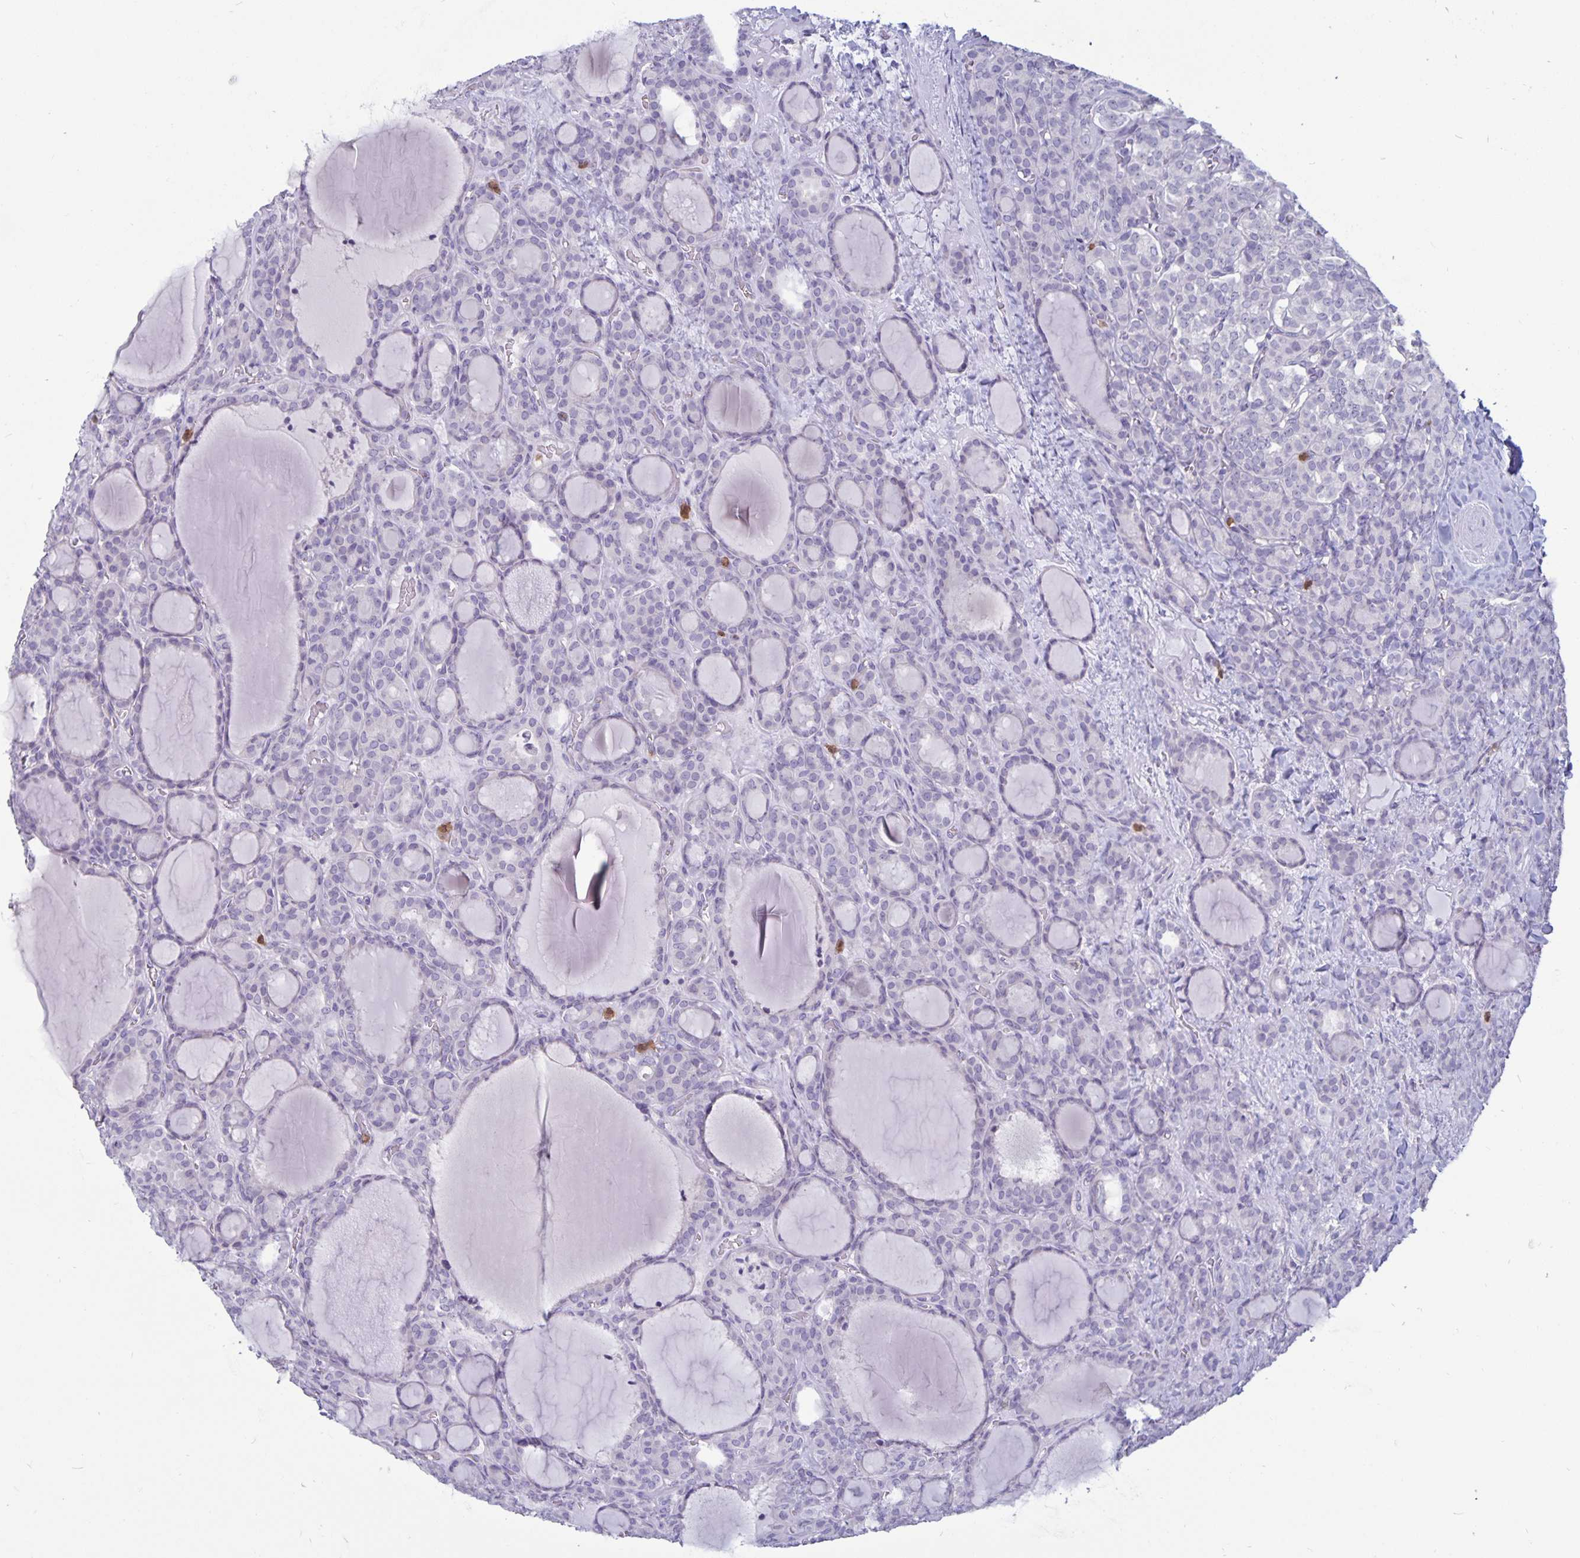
{"staining": {"intensity": "negative", "quantity": "none", "location": "none"}, "tissue": "thyroid cancer", "cell_type": "Tumor cells", "image_type": "cancer", "snomed": [{"axis": "morphology", "description": "Normal tissue, NOS"}, {"axis": "morphology", "description": "Follicular adenoma carcinoma, NOS"}, {"axis": "topography", "description": "Thyroid gland"}], "caption": "Immunohistochemistry (IHC) of thyroid follicular adenoma carcinoma exhibits no expression in tumor cells. The staining is performed using DAB (3,3'-diaminobenzidine) brown chromogen with nuclei counter-stained in using hematoxylin.", "gene": "PLCB3", "patient": {"sex": "female", "age": 31}}